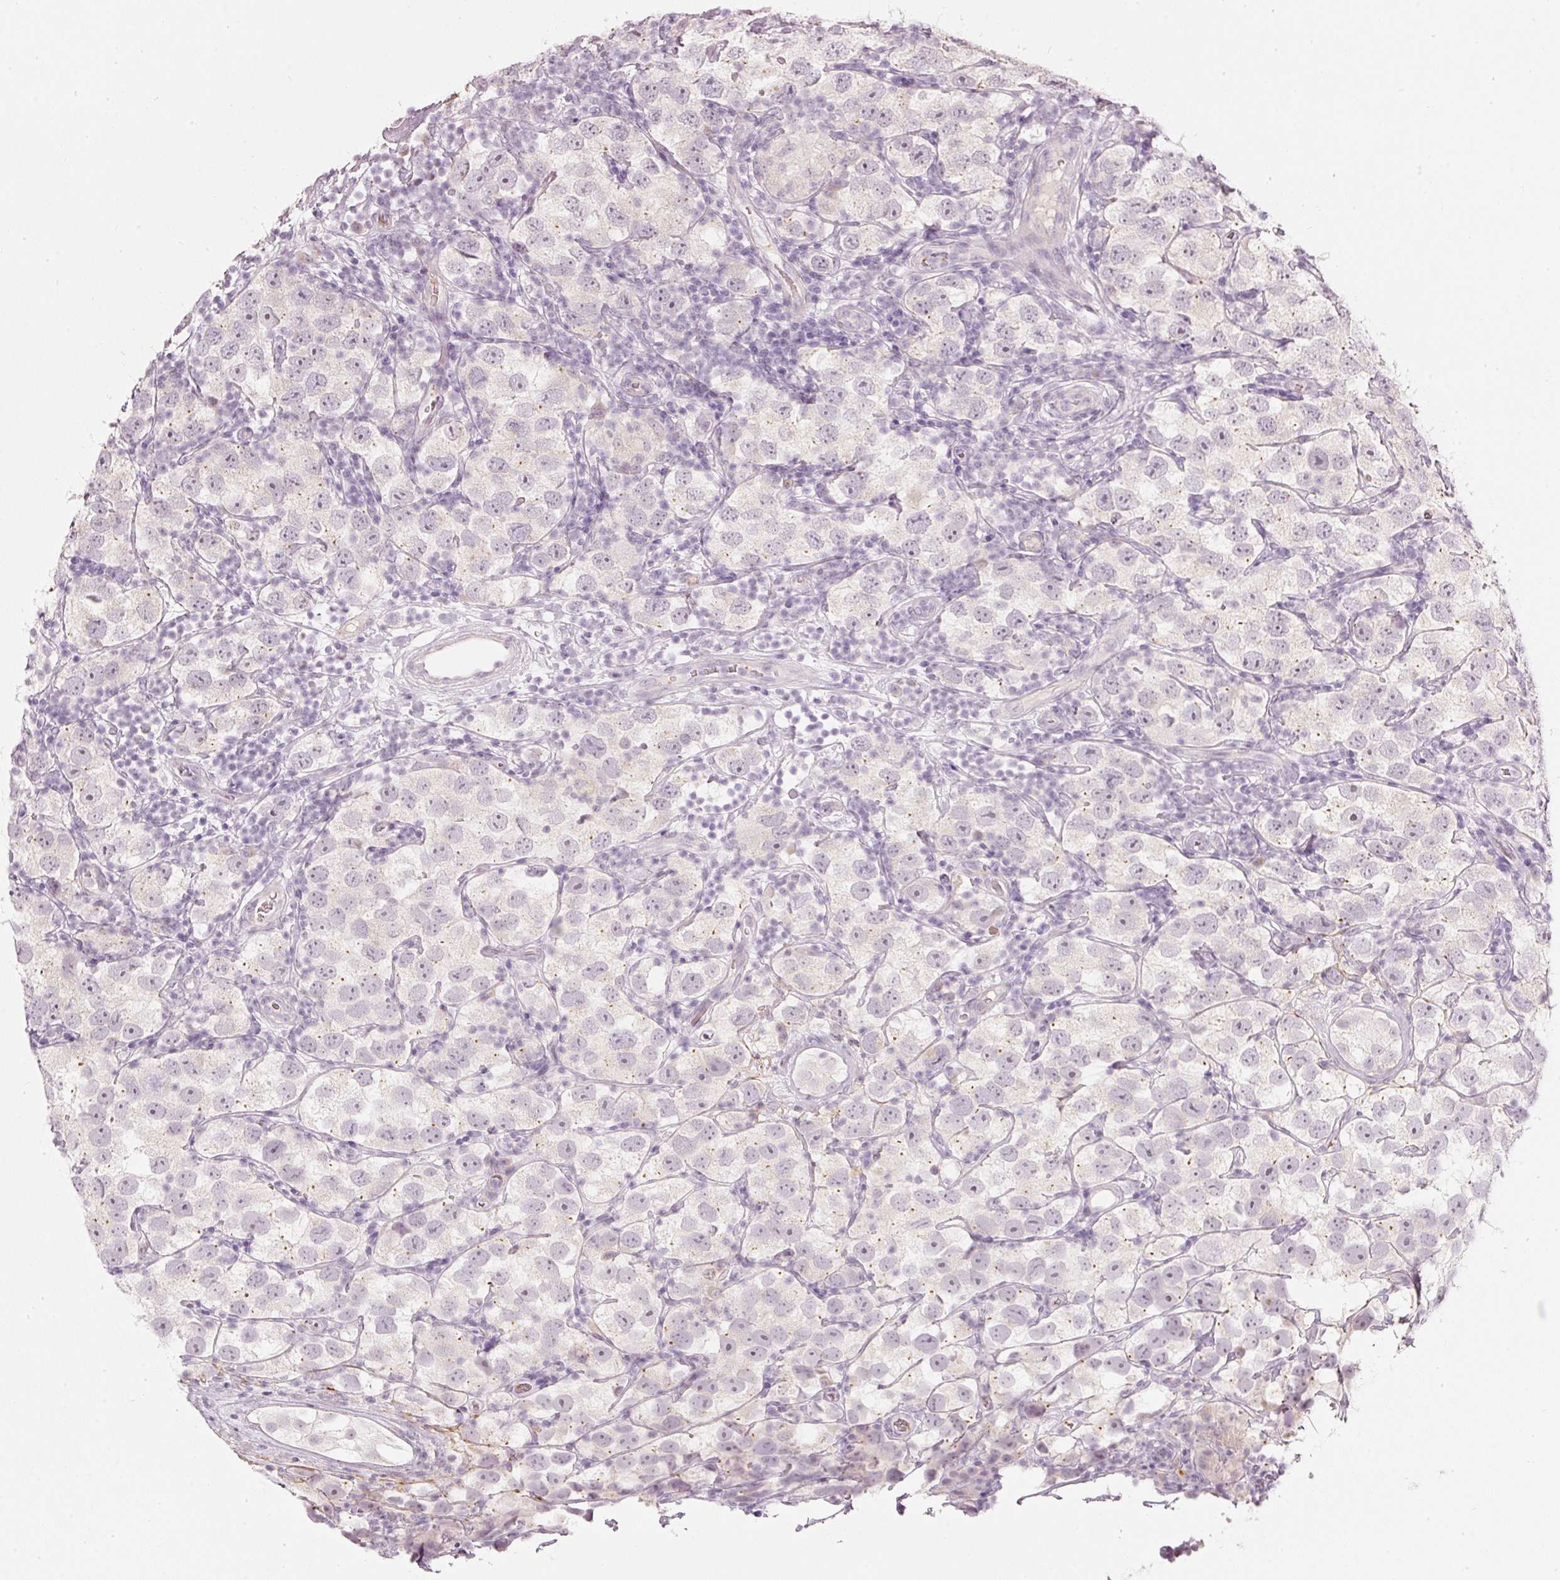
{"staining": {"intensity": "negative", "quantity": "none", "location": "none"}, "tissue": "testis cancer", "cell_type": "Tumor cells", "image_type": "cancer", "snomed": [{"axis": "morphology", "description": "Seminoma, NOS"}, {"axis": "topography", "description": "Testis"}], "caption": "Immunohistochemical staining of testis seminoma reveals no significant staining in tumor cells.", "gene": "LECT2", "patient": {"sex": "male", "age": 26}}